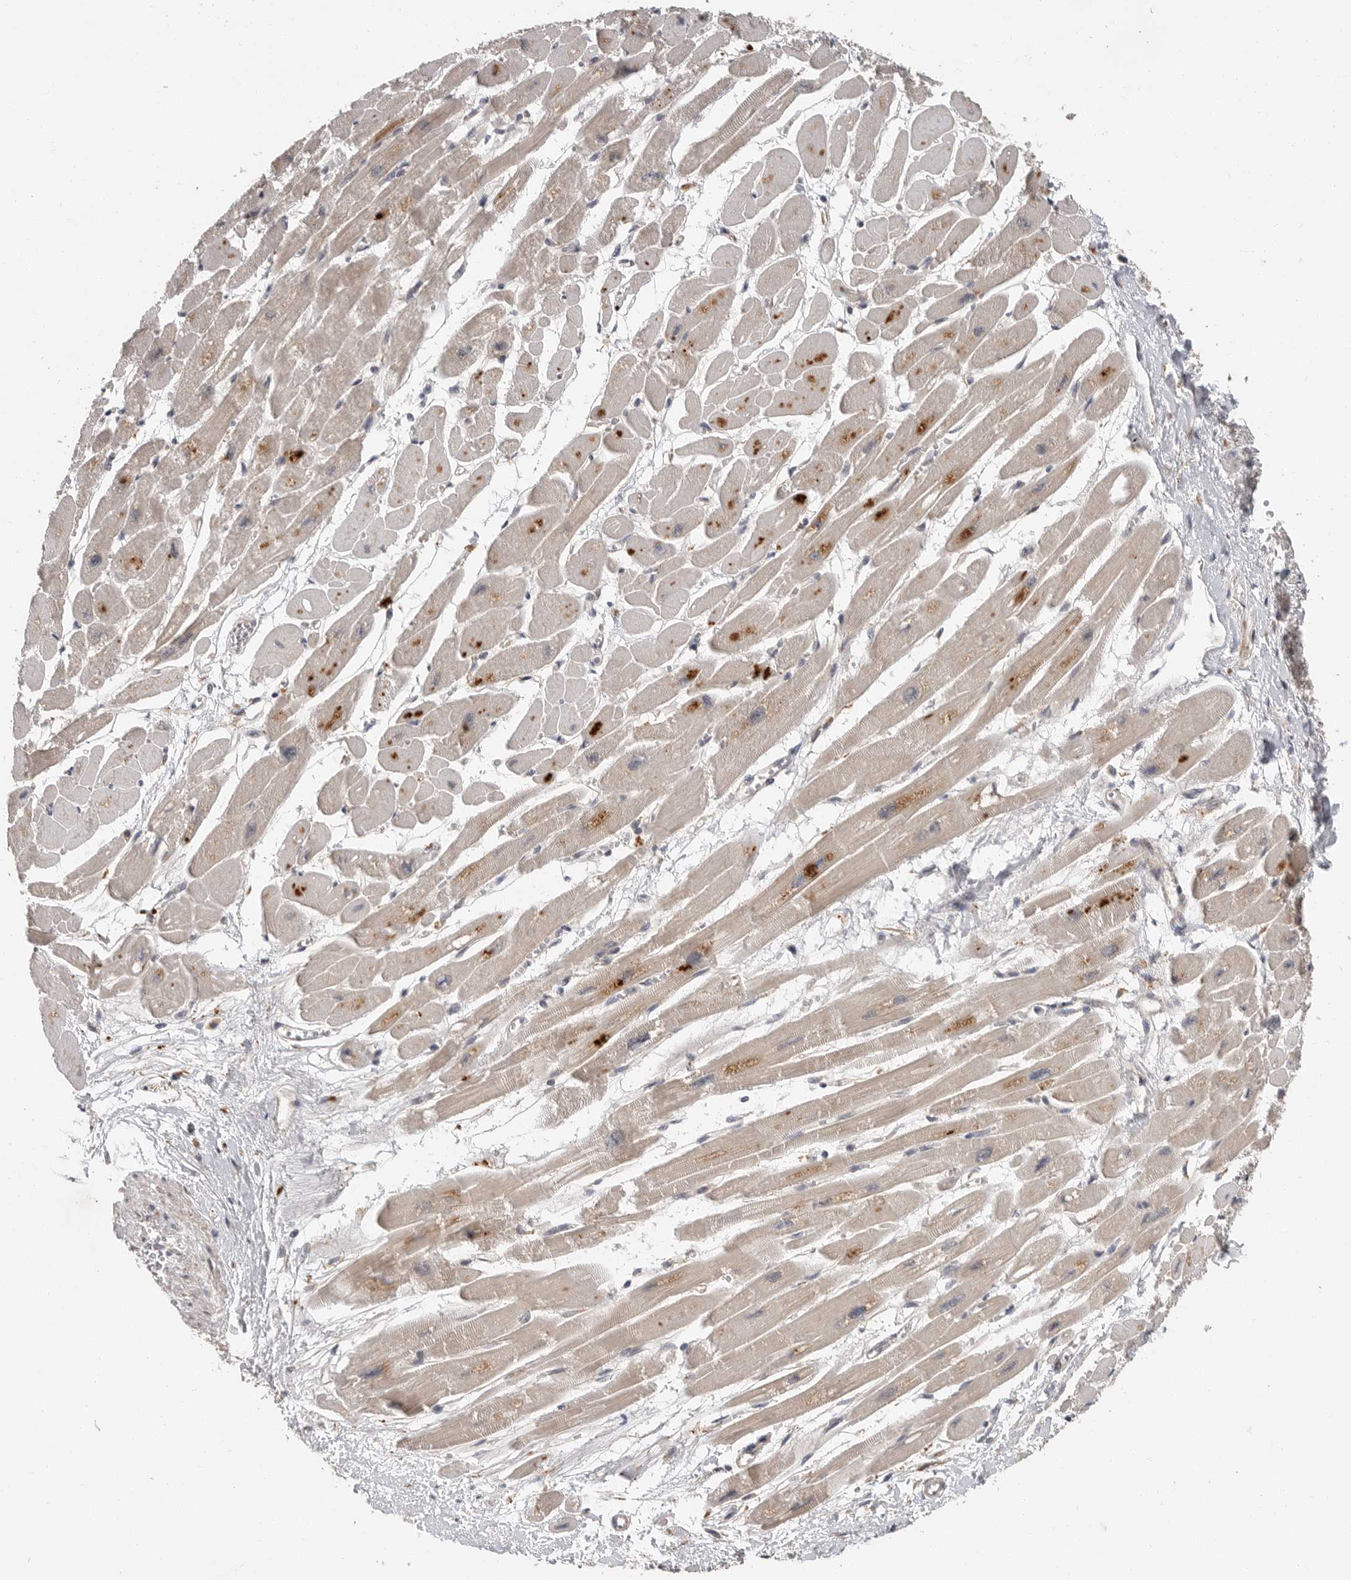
{"staining": {"intensity": "moderate", "quantity": ">75%", "location": "cytoplasmic/membranous"}, "tissue": "heart muscle", "cell_type": "Cardiomyocytes", "image_type": "normal", "snomed": [{"axis": "morphology", "description": "Normal tissue, NOS"}, {"axis": "topography", "description": "Heart"}], "caption": "An immunohistochemistry micrograph of benign tissue is shown. Protein staining in brown highlights moderate cytoplasmic/membranous positivity in heart muscle within cardiomyocytes.", "gene": "OSBPL9", "patient": {"sex": "female", "age": 54}}